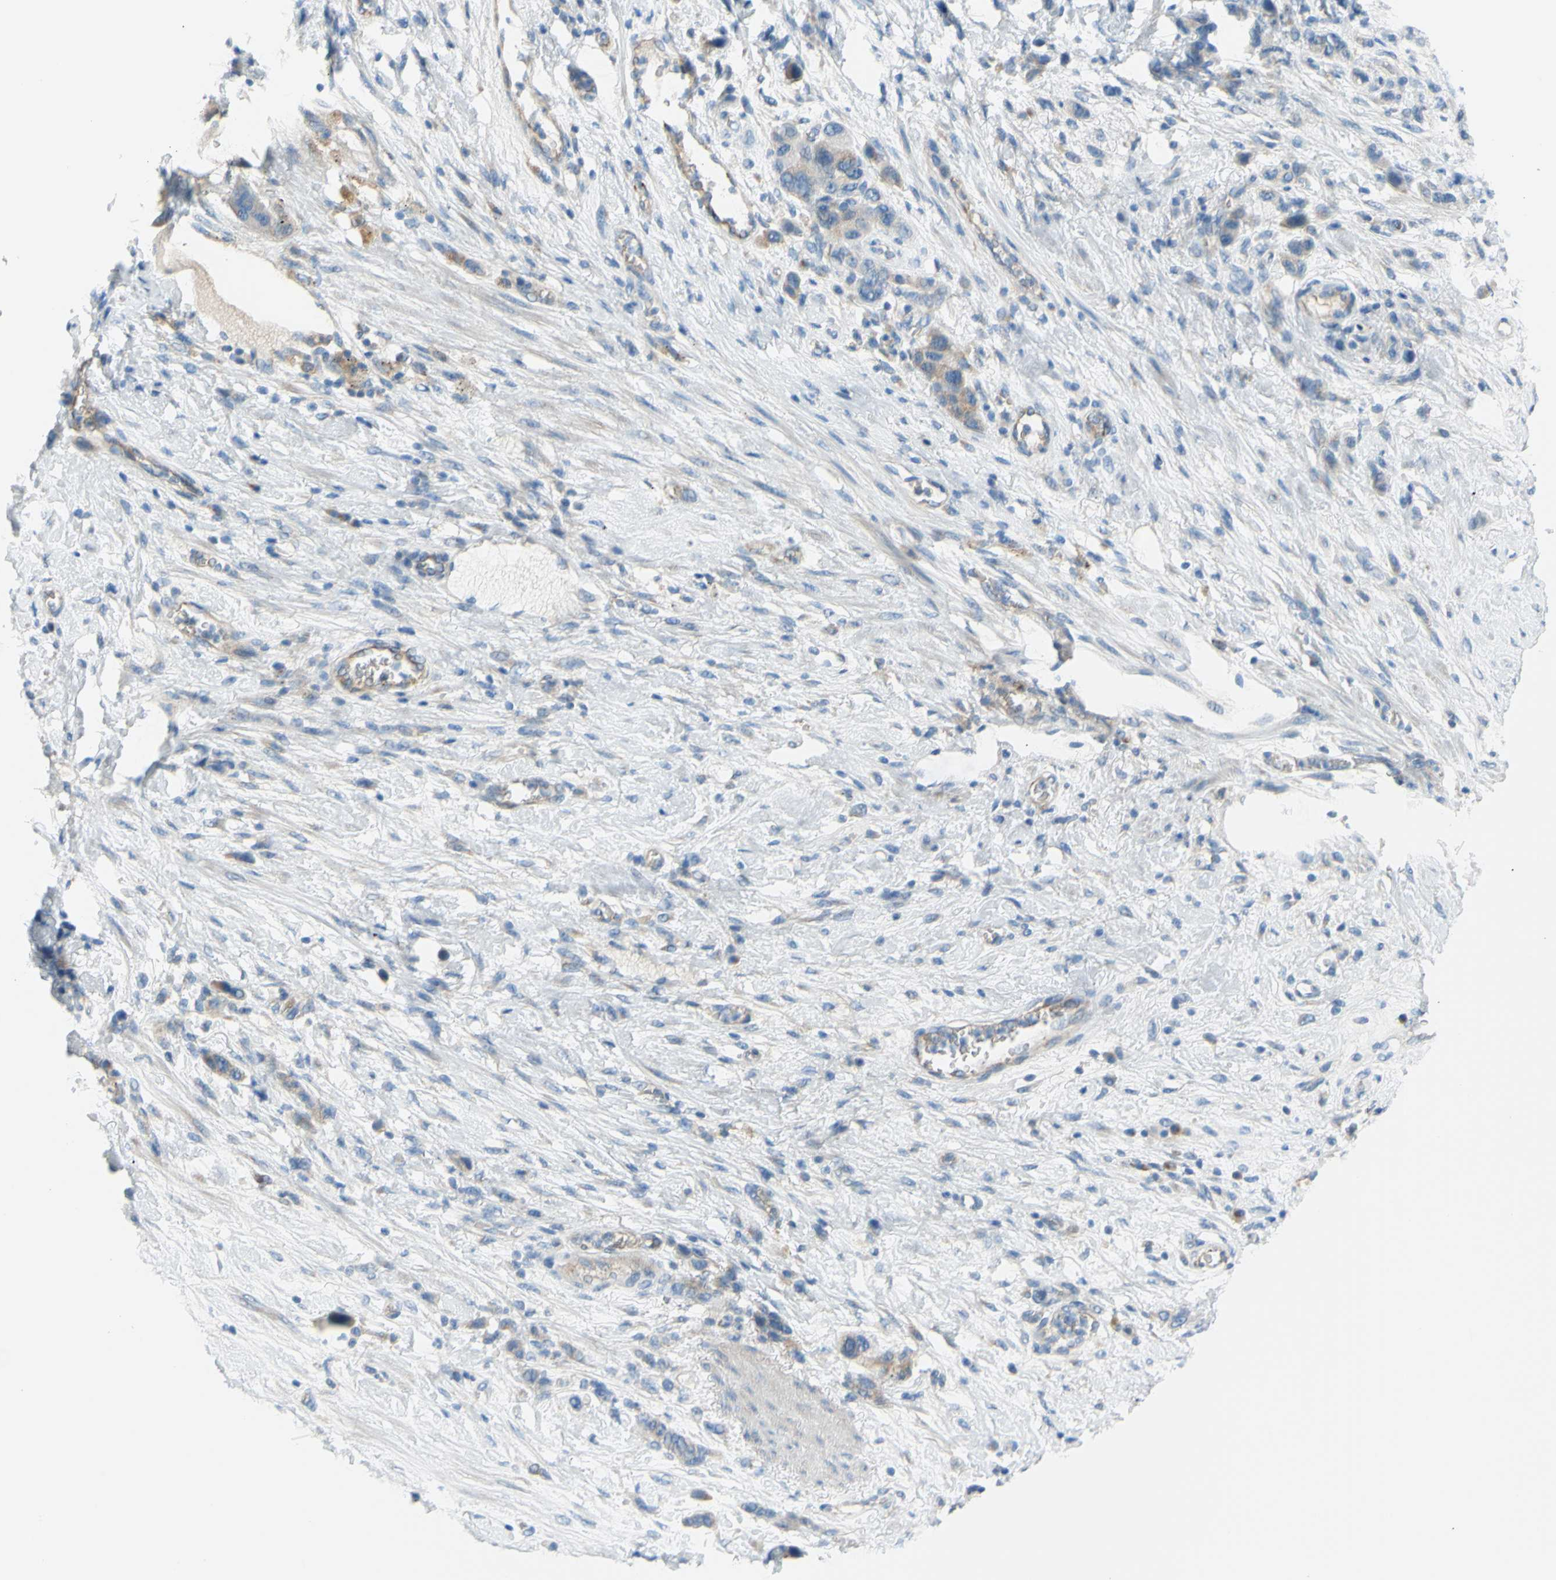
{"staining": {"intensity": "moderate", "quantity": "<25%", "location": "cytoplasmic/membranous"}, "tissue": "stomach cancer", "cell_type": "Tumor cells", "image_type": "cancer", "snomed": [{"axis": "morphology", "description": "Adenocarcinoma, NOS"}, {"axis": "morphology", "description": "Adenocarcinoma, High grade"}, {"axis": "topography", "description": "Stomach, upper"}, {"axis": "topography", "description": "Stomach, lower"}], "caption": "The image exhibits immunohistochemical staining of stomach cancer (high-grade adenocarcinoma). There is moderate cytoplasmic/membranous staining is present in about <25% of tumor cells.", "gene": "FRMD4B", "patient": {"sex": "female", "age": 65}}